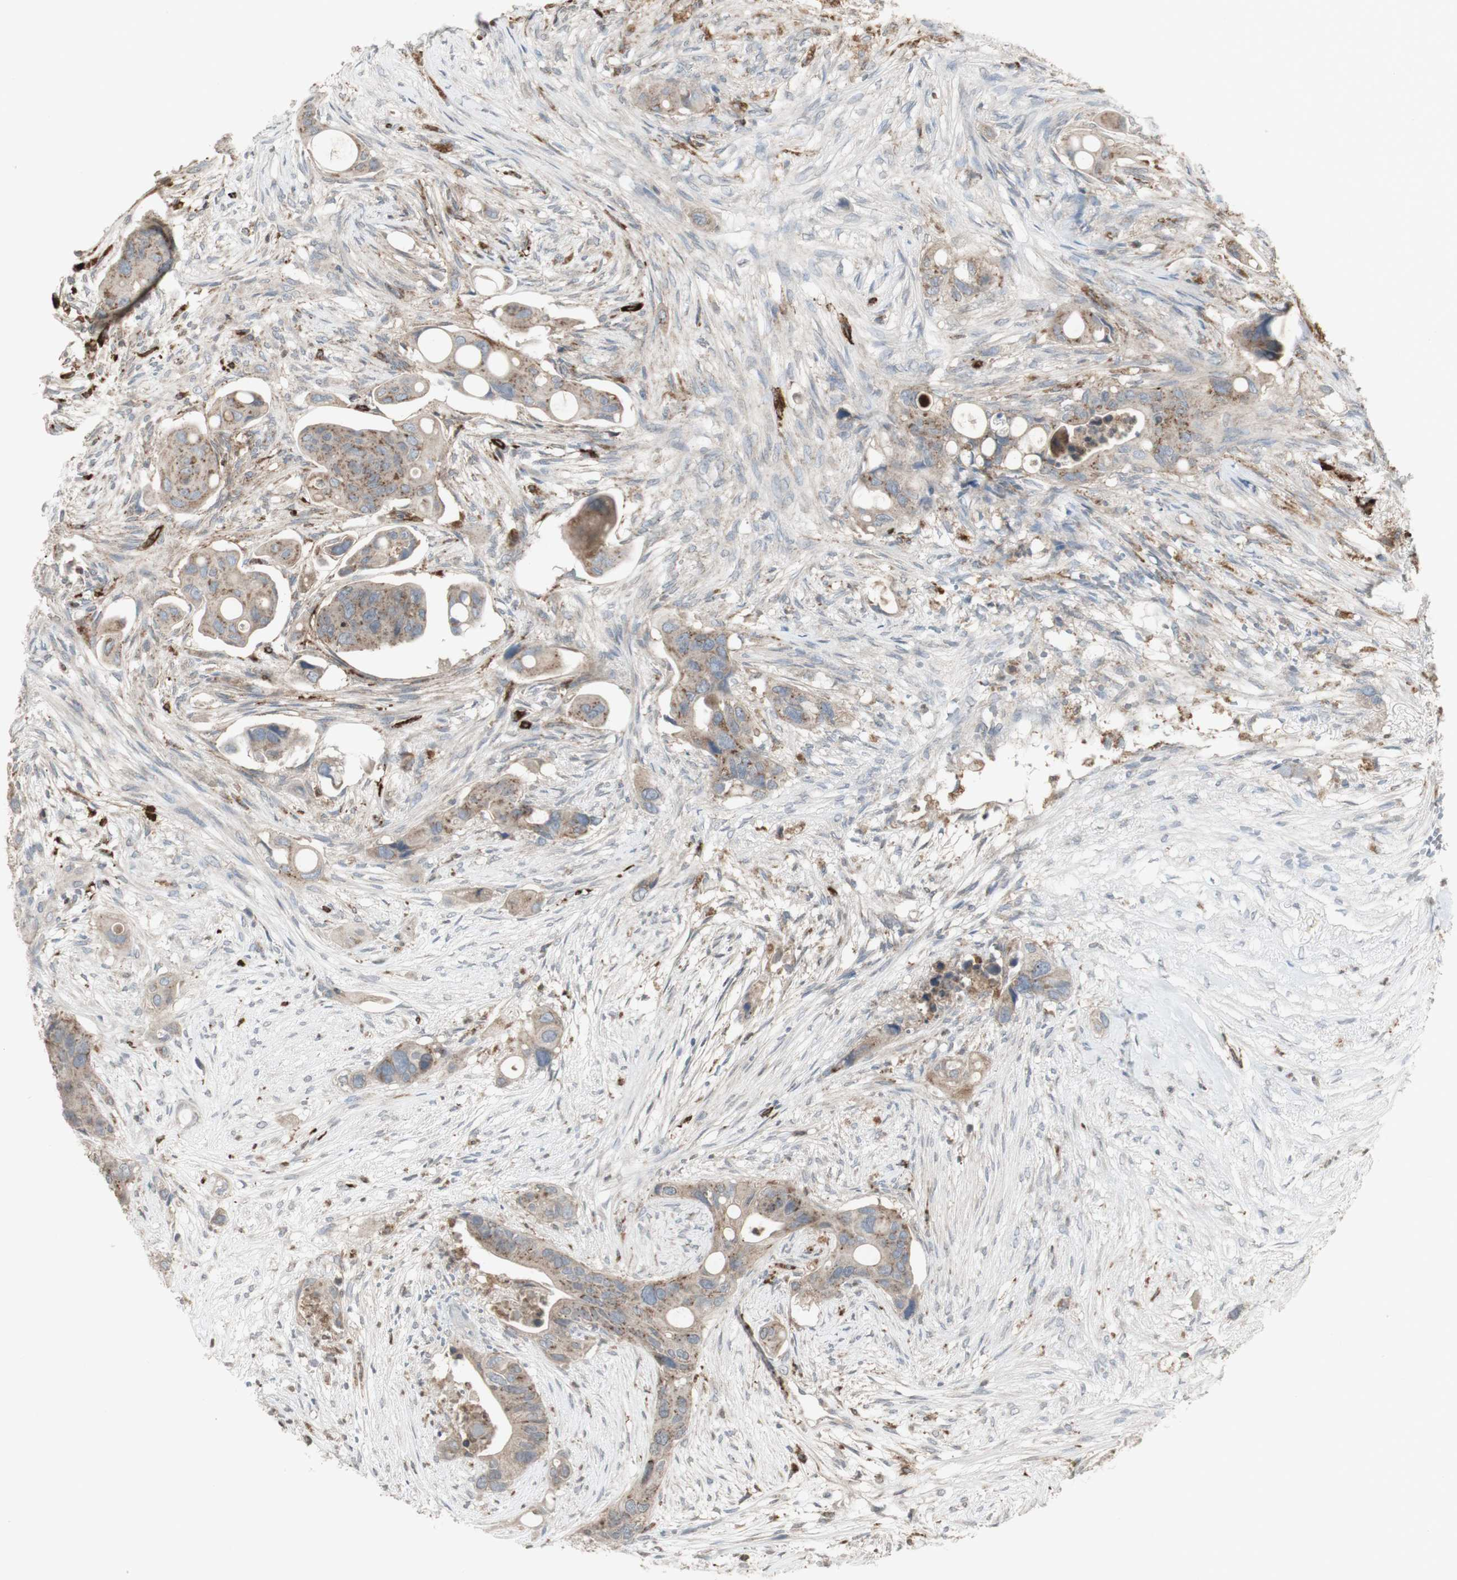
{"staining": {"intensity": "weak", "quantity": ">75%", "location": "cytoplasmic/membranous"}, "tissue": "colorectal cancer", "cell_type": "Tumor cells", "image_type": "cancer", "snomed": [{"axis": "morphology", "description": "Adenocarcinoma, NOS"}, {"axis": "topography", "description": "Colon"}], "caption": "Protein expression analysis of adenocarcinoma (colorectal) shows weak cytoplasmic/membranous positivity in approximately >75% of tumor cells.", "gene": "ATP6V1E1", "patient": {"sex": "female", "age": 57}}